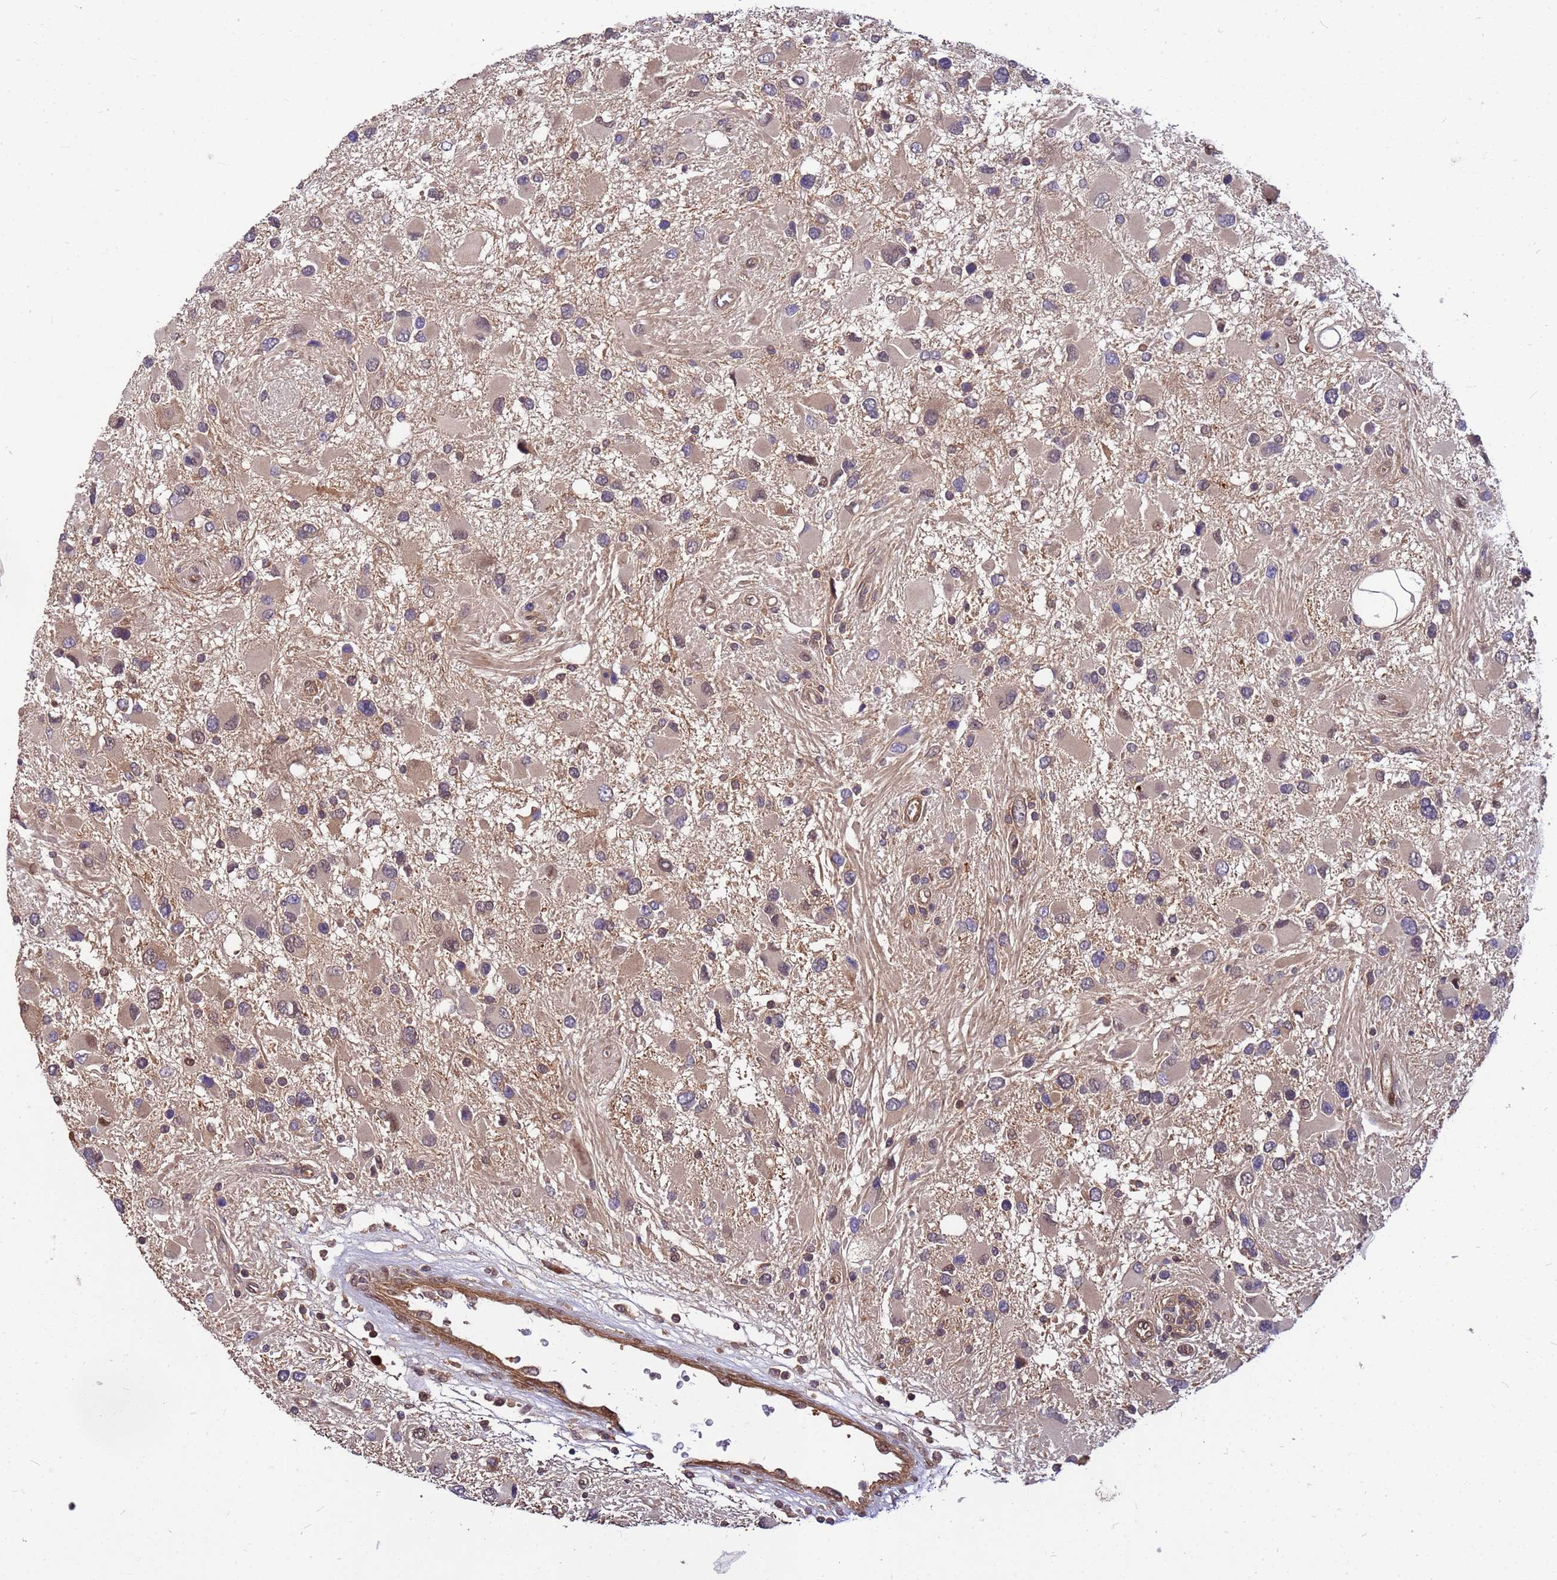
{"staining": {"intensity": "weak", "quantity": "25%-75%", "location": "cytoplasmic/membranous"}, "tissue": "glioma", "cell_type": "Tumor cells", "image_type": "cancer", "snomed": [{"axis": "morphology", "description": "Glioma, malignant, High grade"}, {"axis": "topography", "description": "Brain"}], "caption": "An IHC micrograph of tumor tissue is shown. Protein staining in brown highlights weak cytoplasmic/membranous positivity in glioma within tumor cells. (brown staining indicates protein expression, while blue staining denotes nuclei).", "gene": "DUS4L", "patient": {"sex": "male", "age": 53}}